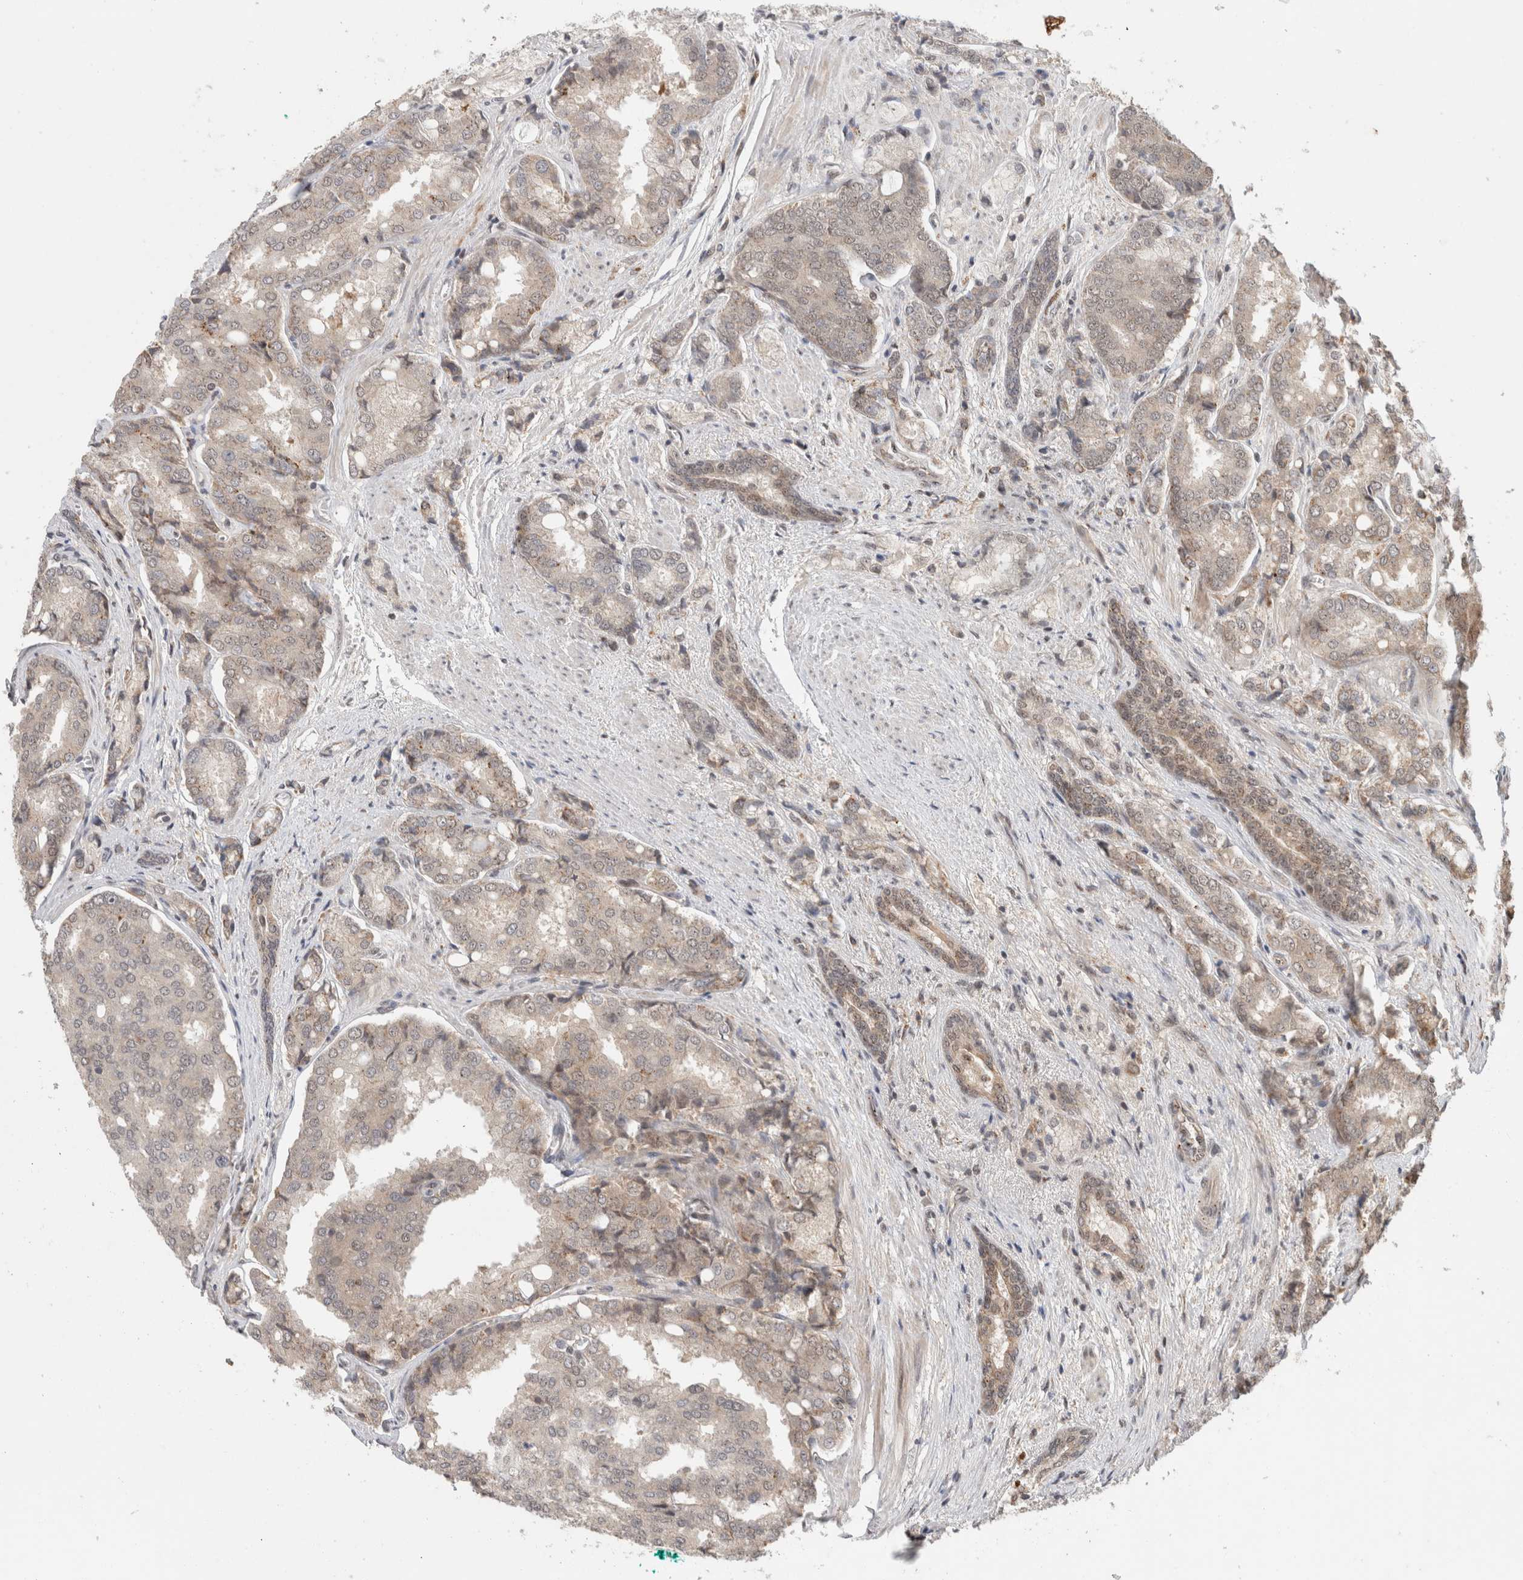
{"staining": {"intensity": "negative", "quantity": "none", "location": "none"}, "tissue": "prostate cancer", "cell_type": "Tumor cells", "image_type": "cancer", "snomed": [{"axis": "morphology", "description": "Adenocarcinoma, High grade"}, {"axis": "topography", "description": "Prostate"}], "caption": "Histopathology image shows no protein staining in tumor cells of prostate cancer (high-grade adenocarcinoma) tissue. (Brightfield microscopy of DAB immunohistochemistry (IHC) at high magnification).", "gene": "MPHOSPH6", "patient": {"sex": "male", "age": 50}}